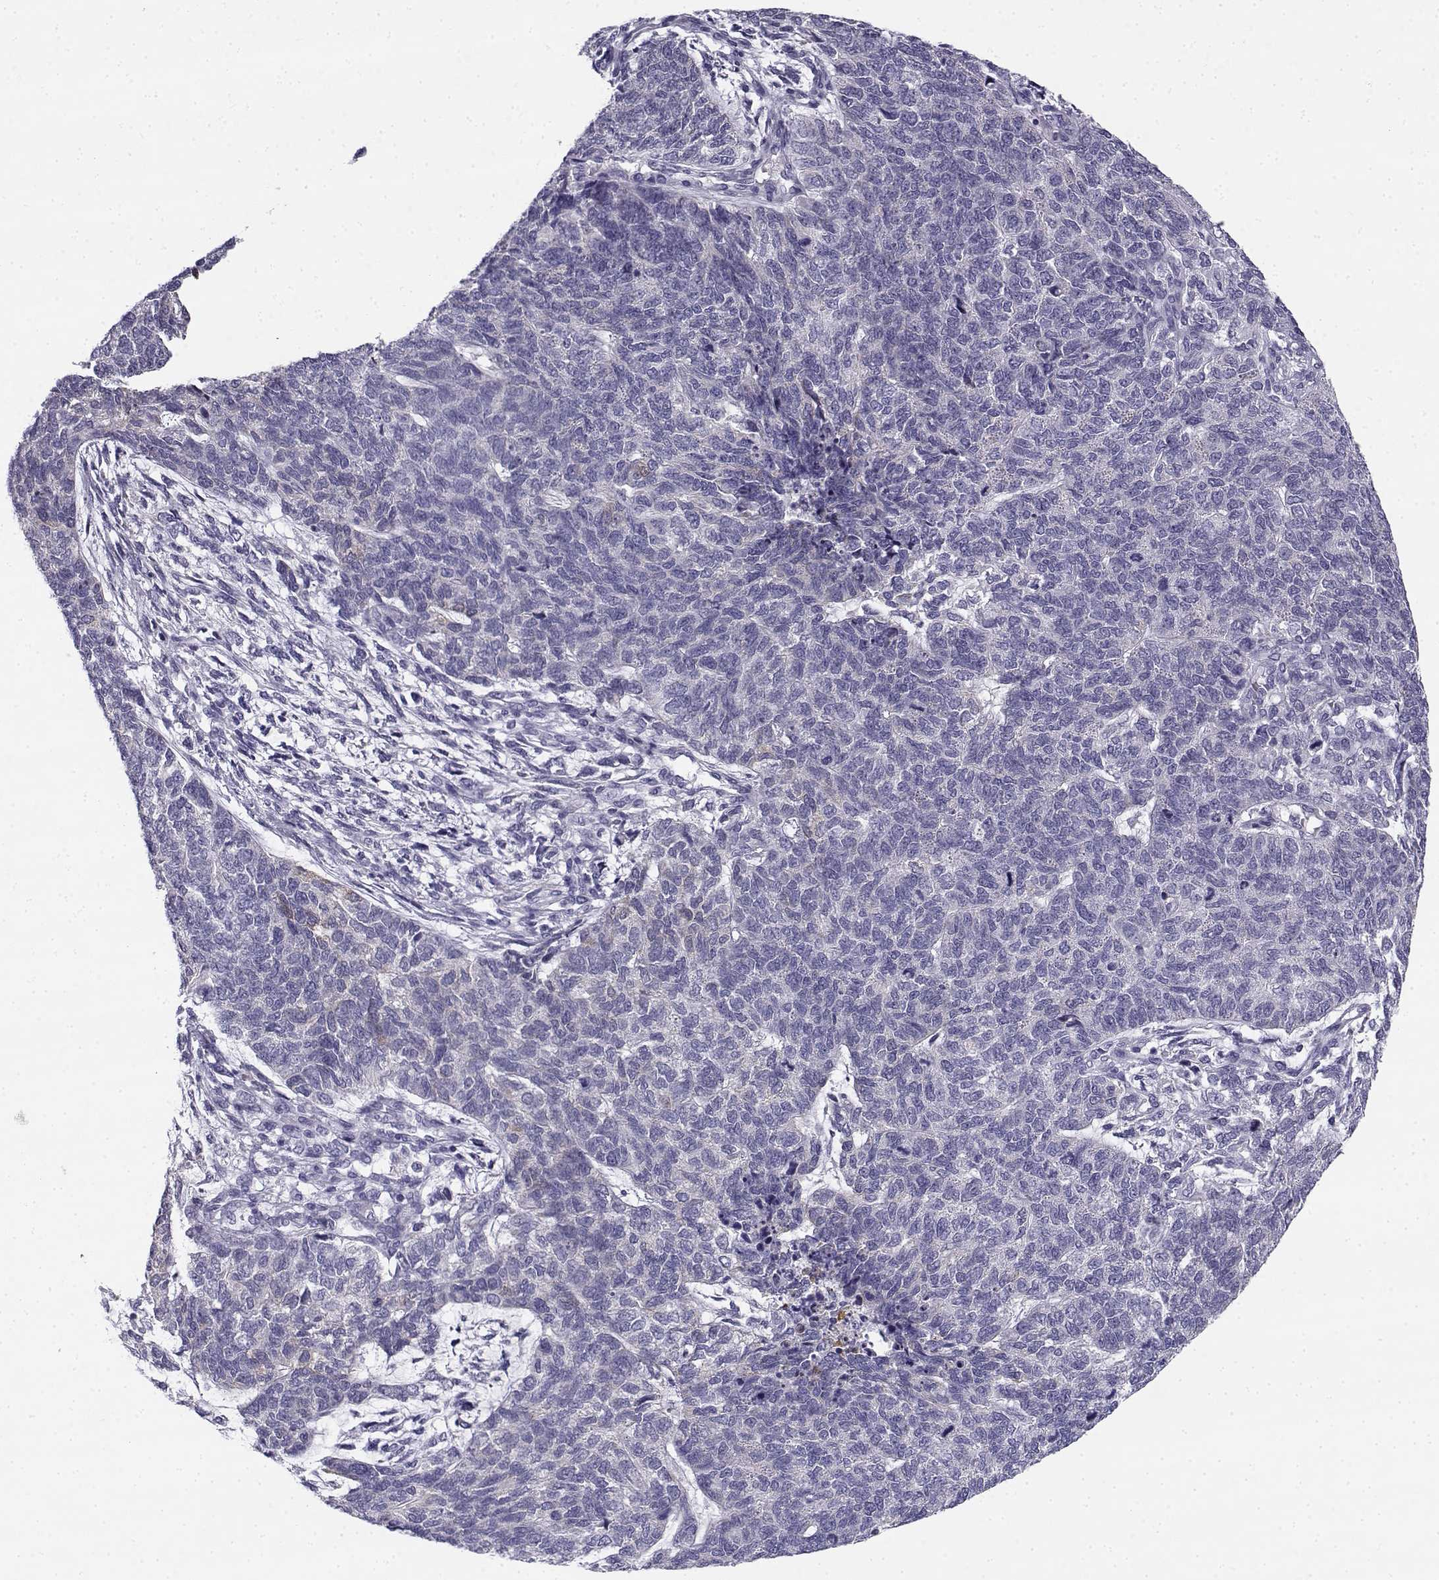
{"staining": {"intensity": "negative", "quantity": "none", "location": "none"}, "tissue": "cervical cancer", "cell_type": "Tumor cells", "image_type": "cancer", "snomed": [{"axis": "morphology", "description": "Squamous cell carcinoma, NOS"}, {"axis": "topography", "description": "Cervix"}], "caption": "Immunohistochemistry micrograph of neoplastic tissue: human squamous cell carcinoma (cervical) stained with DAB (3,3'-diaminobenzidine) exhibits no significant protein expression in tumor cells.", "gene": "CREB3L3", "patient": {"sex": "female", "age": 63}}